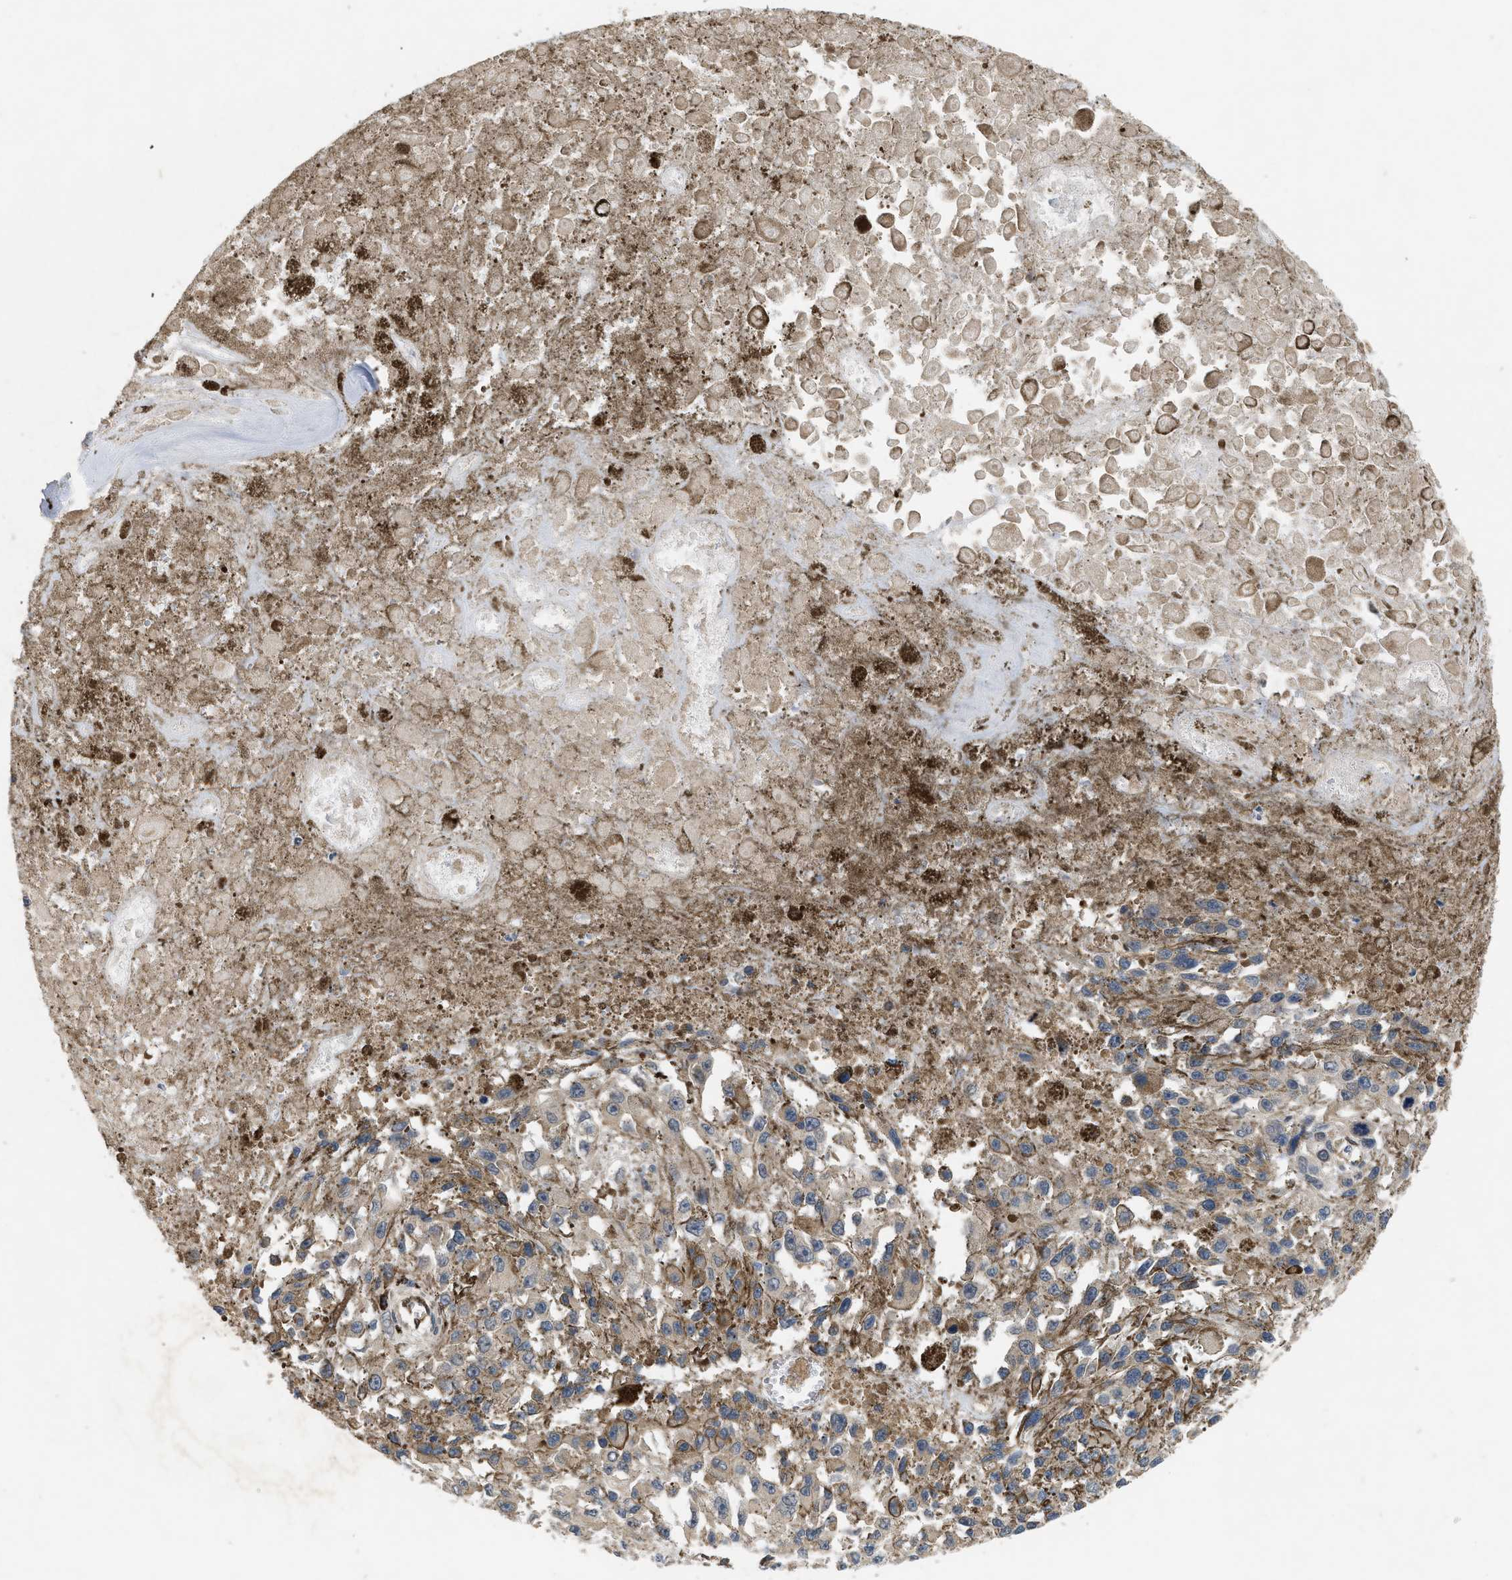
{"staining": {"intensity": "weak", "quantity": "<25%", "location": "cytoplasmic/membranous"}, "tissue": "melanoma", "cell_type": "Tumor cells", "image_type": "cancer", "snomed": [{"axis": "morphology", "description": "Malignant melanoma, Metastatic site"}, {"axis": "topography", "description": "Lymph node"}], "caption": "Immunohistochemistry (IHC) micrograph of malignant melanoma (metastatic site) stained for a protein (brown), which demonstrates no positivity in tumor cells.", "gene": "HMGCR", "patient": {"sex": "male", "age": 59}}